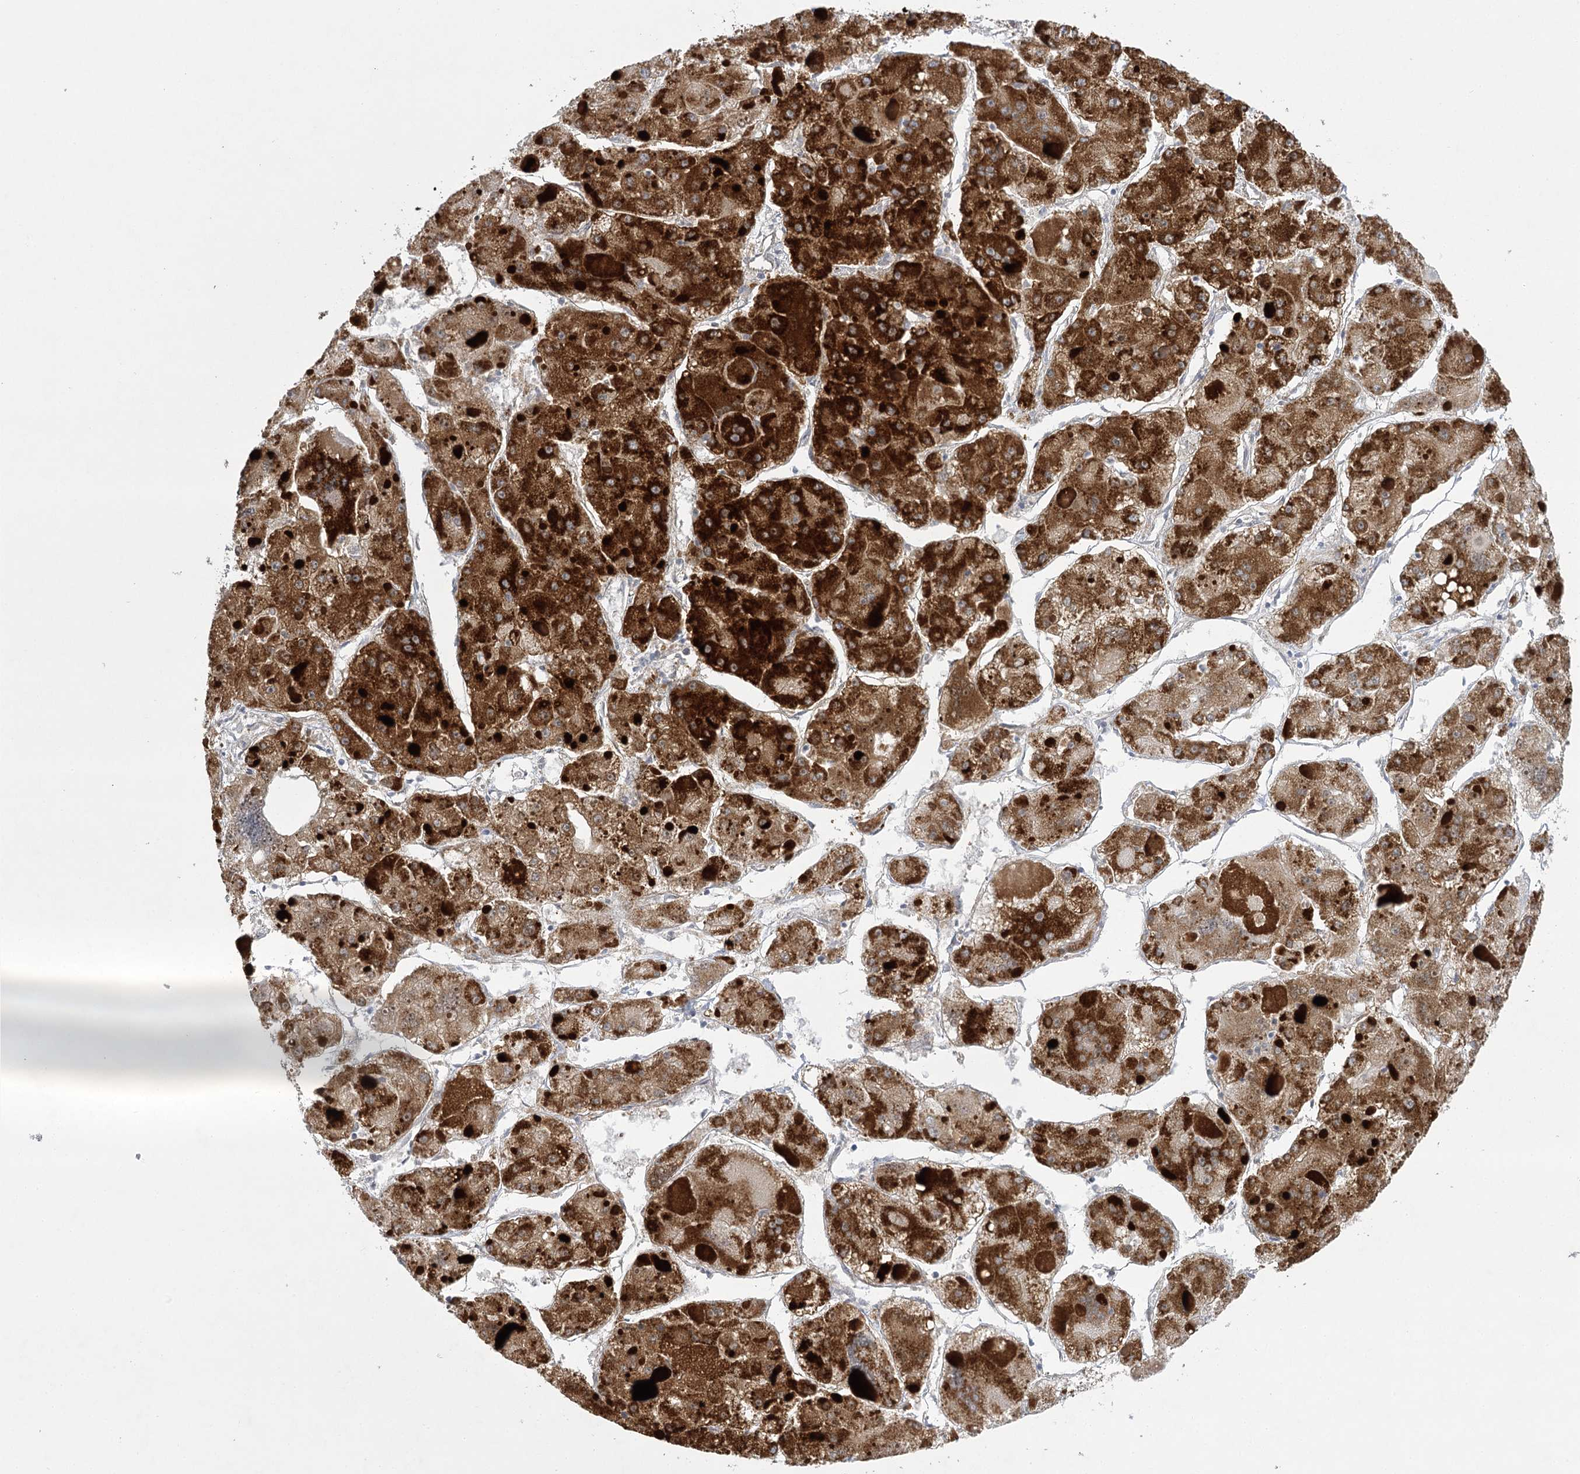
{"staining": {"intensity": "strong", "quantity": ">75%", "location": "cytoplasmic/membranous"}, "tissue": "liver cancer", "cell_type": "Tumor cells", "image_type": "cancer", "snomed": [{"axis": "morphology", "description": "Carcinoma, Hepatocellular, NOS"}, {"axis": "topography", "description": "Liver"}], "caption": "Protein expression analysis of liver hepatocellular carcinoma reveals strong cytoplasmic/membranous staining in about >75% of tumor cells.", "gene": "DHTKD1", "patient": {"sex": "female", "age": 73}}